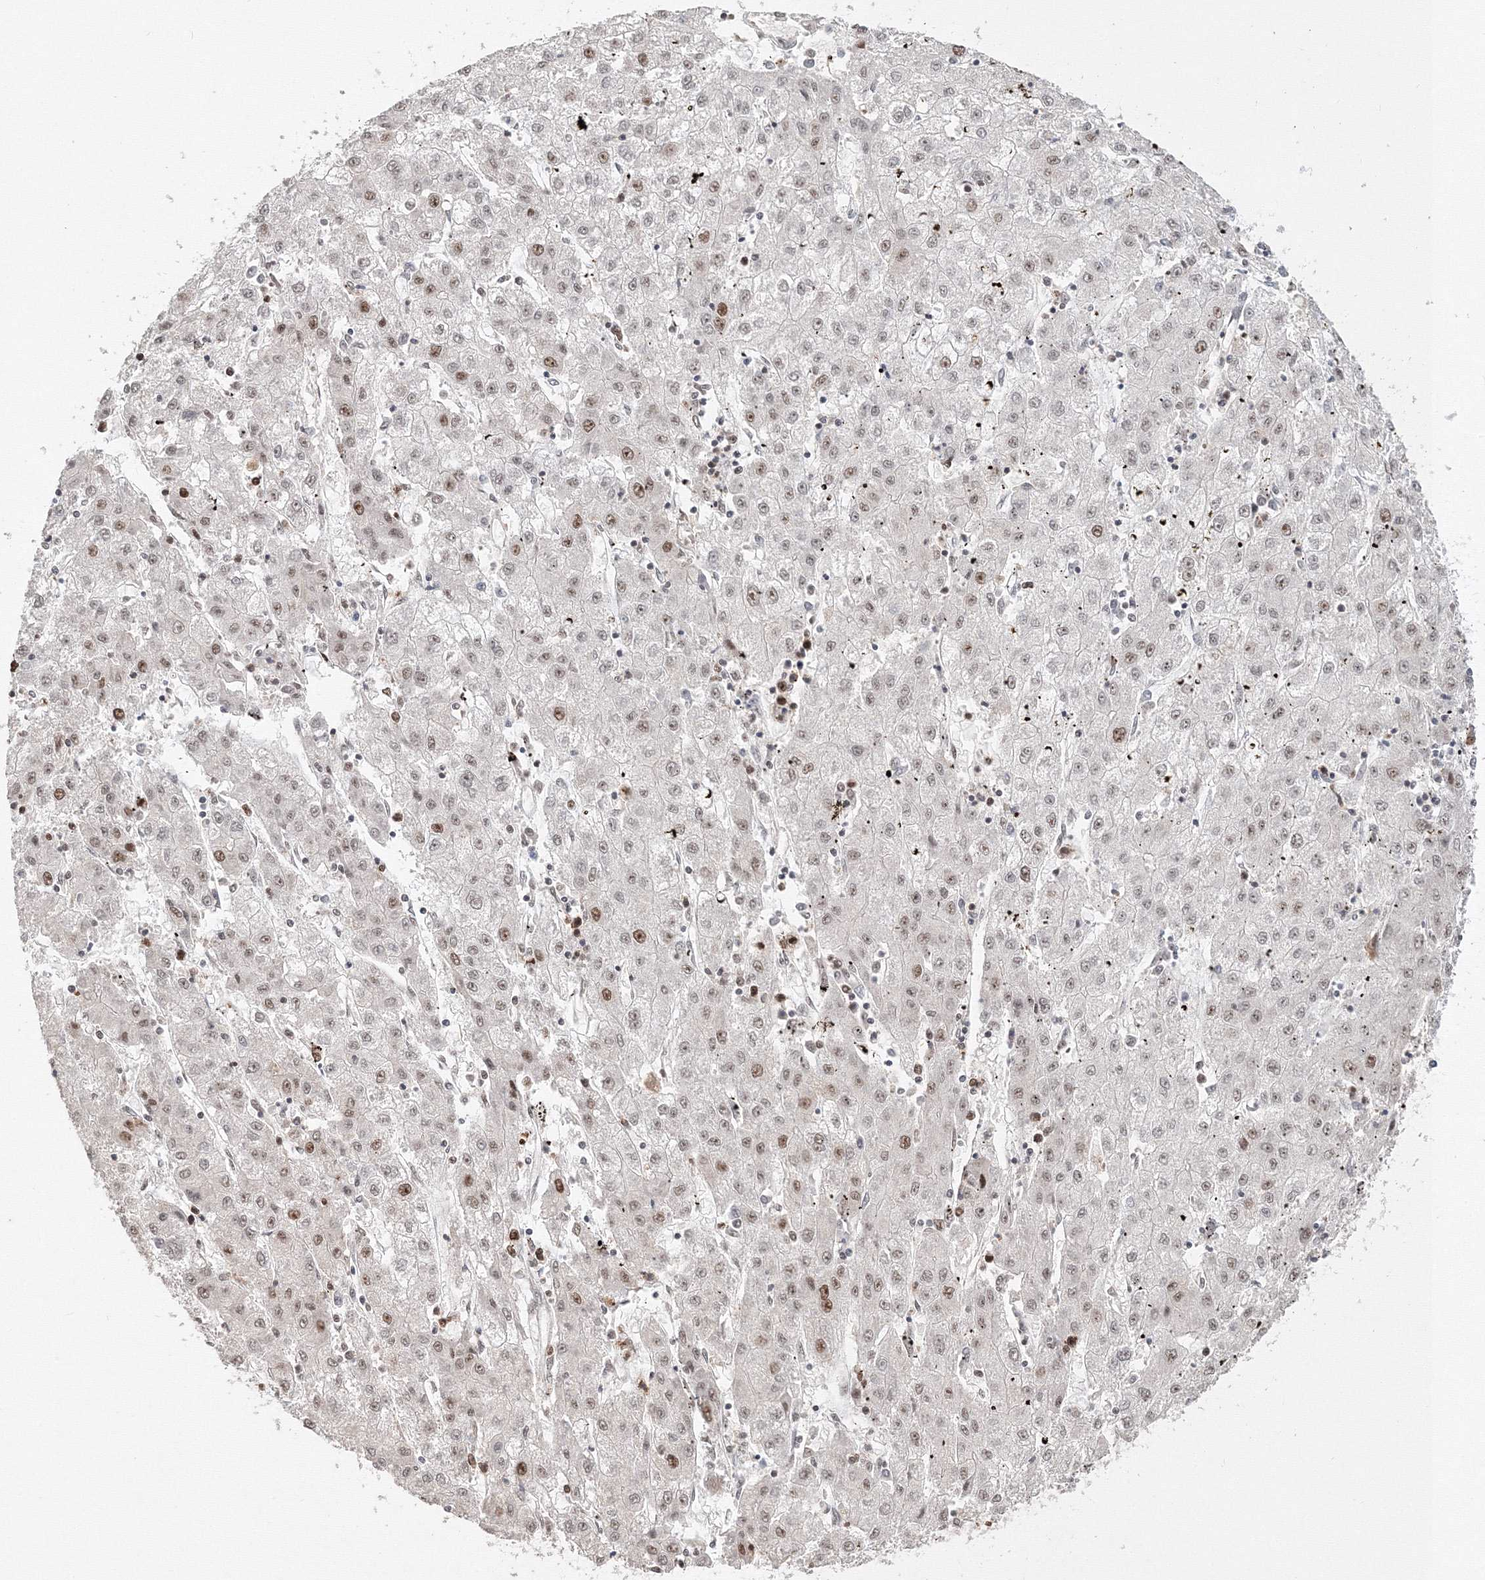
{"staining": {"intensity": "weak", "quantity": "25%-75%", "location": "nuclear"}, "tissue": "liver cancer", "cell_type": "Tumor cells", "image_type": "cancer", "snomed": [{"axis": "morphology", "description": "Carcinoma, Hepatocellular, NOS"}, {"axis": "topography", "description": "Liver"}], "caption": "Immunohistochemical staining of liver cancer (hepatocellular carcinoma) displays low levels of weak nuclear protein staining in about 25%-75% of tumor cells.", "gene": "IWS1", "patient": {"sex": "male", "age": 72}}